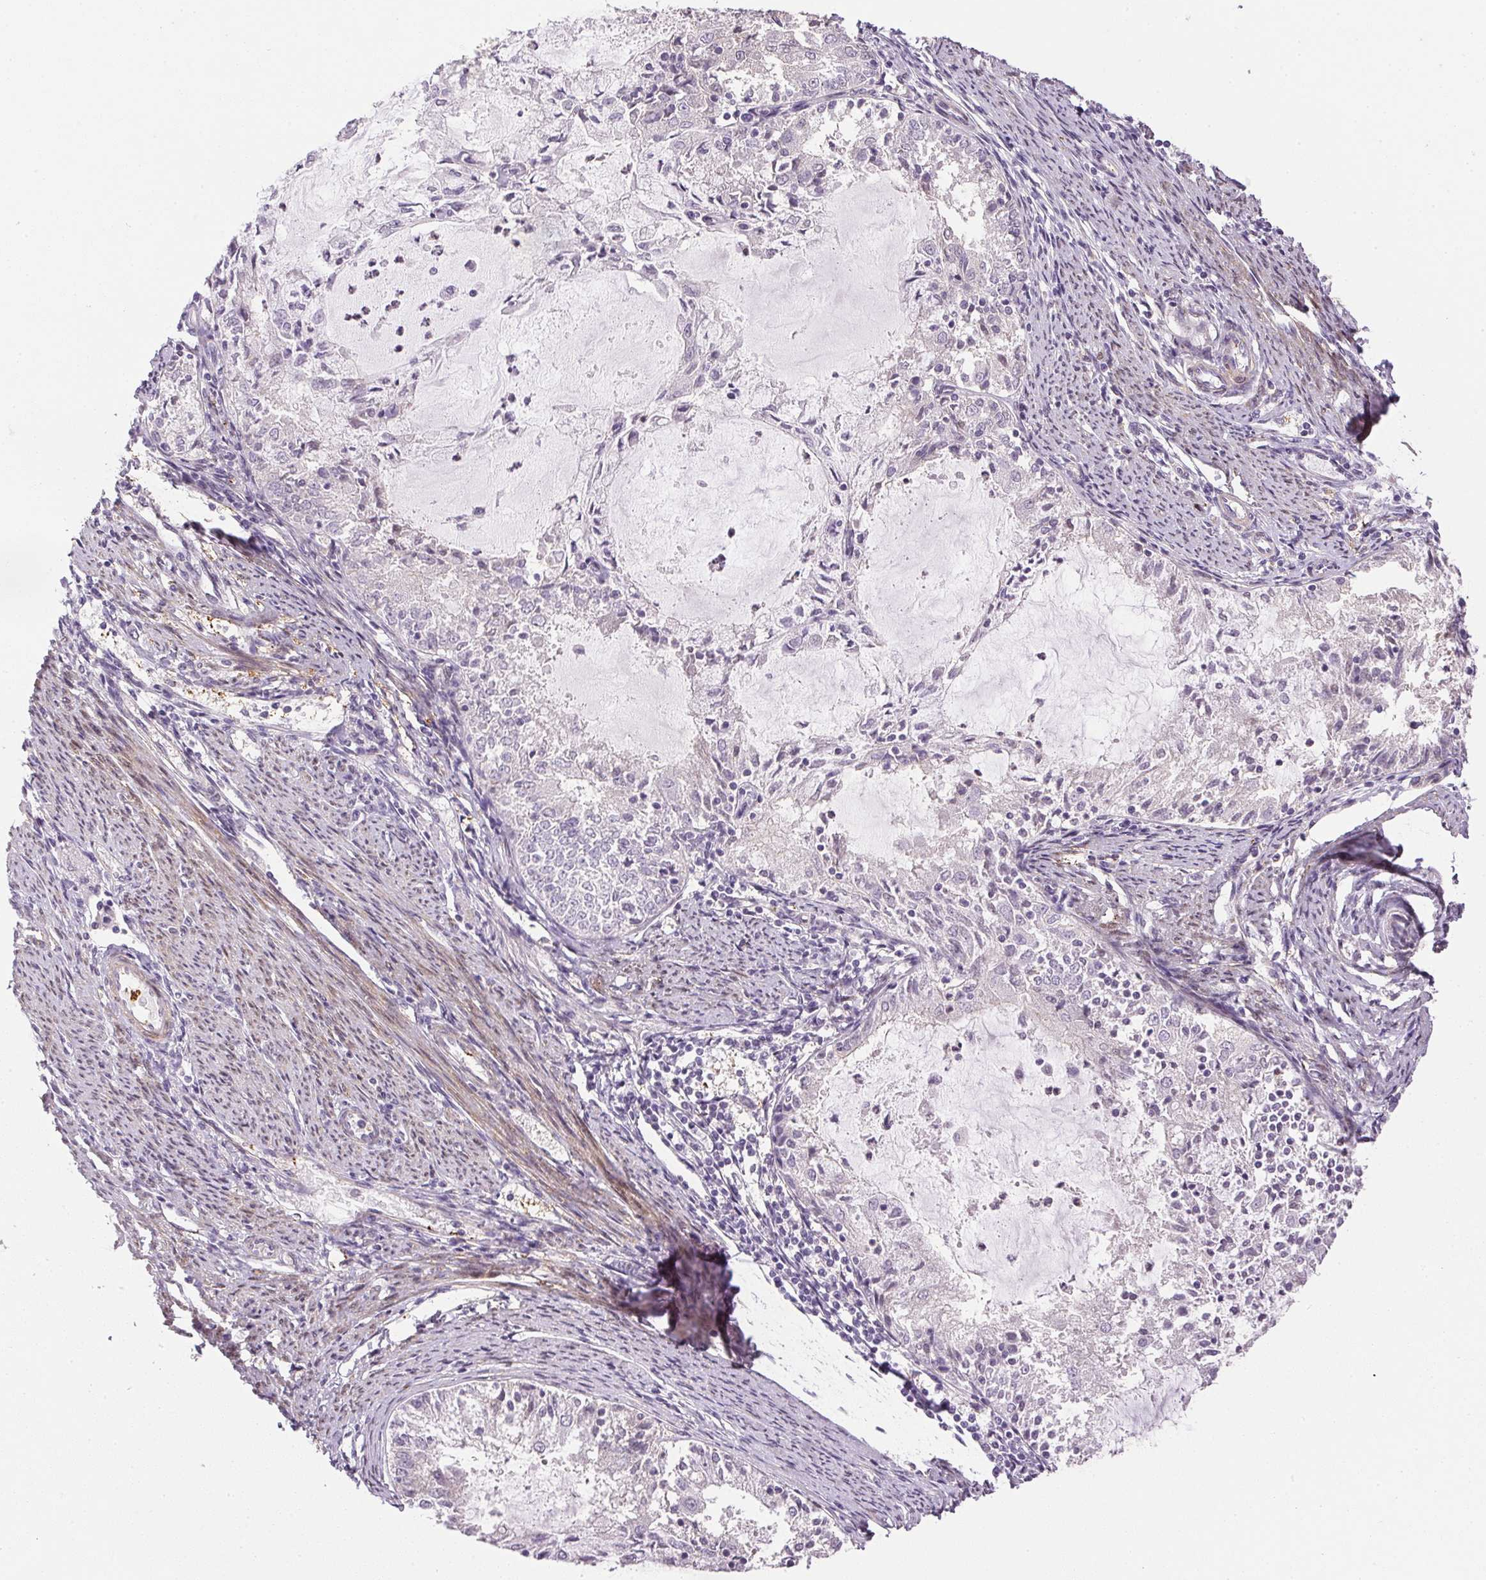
{"staining": {"intensity": "negative", "quantity": "none", "location": "none"}, "tissue": "endometrial cancer", "cell_type": "Tumor cells", "image_type": "cancer", "snomed": [{"axis": "morphology", "description": "Adenocarcinoma, NOS"}, {"axis": "topography", "description": "Endometrium"}], "caption": "A high-resolution histopathology image shows immunohistochemistry (IHC) staining of endometrial cancer (adenocarcinoma), which demonstrates no significant positivity in tumor cells.", "gene": "PRL", "patient": {"sex": "female", "age": 57}}